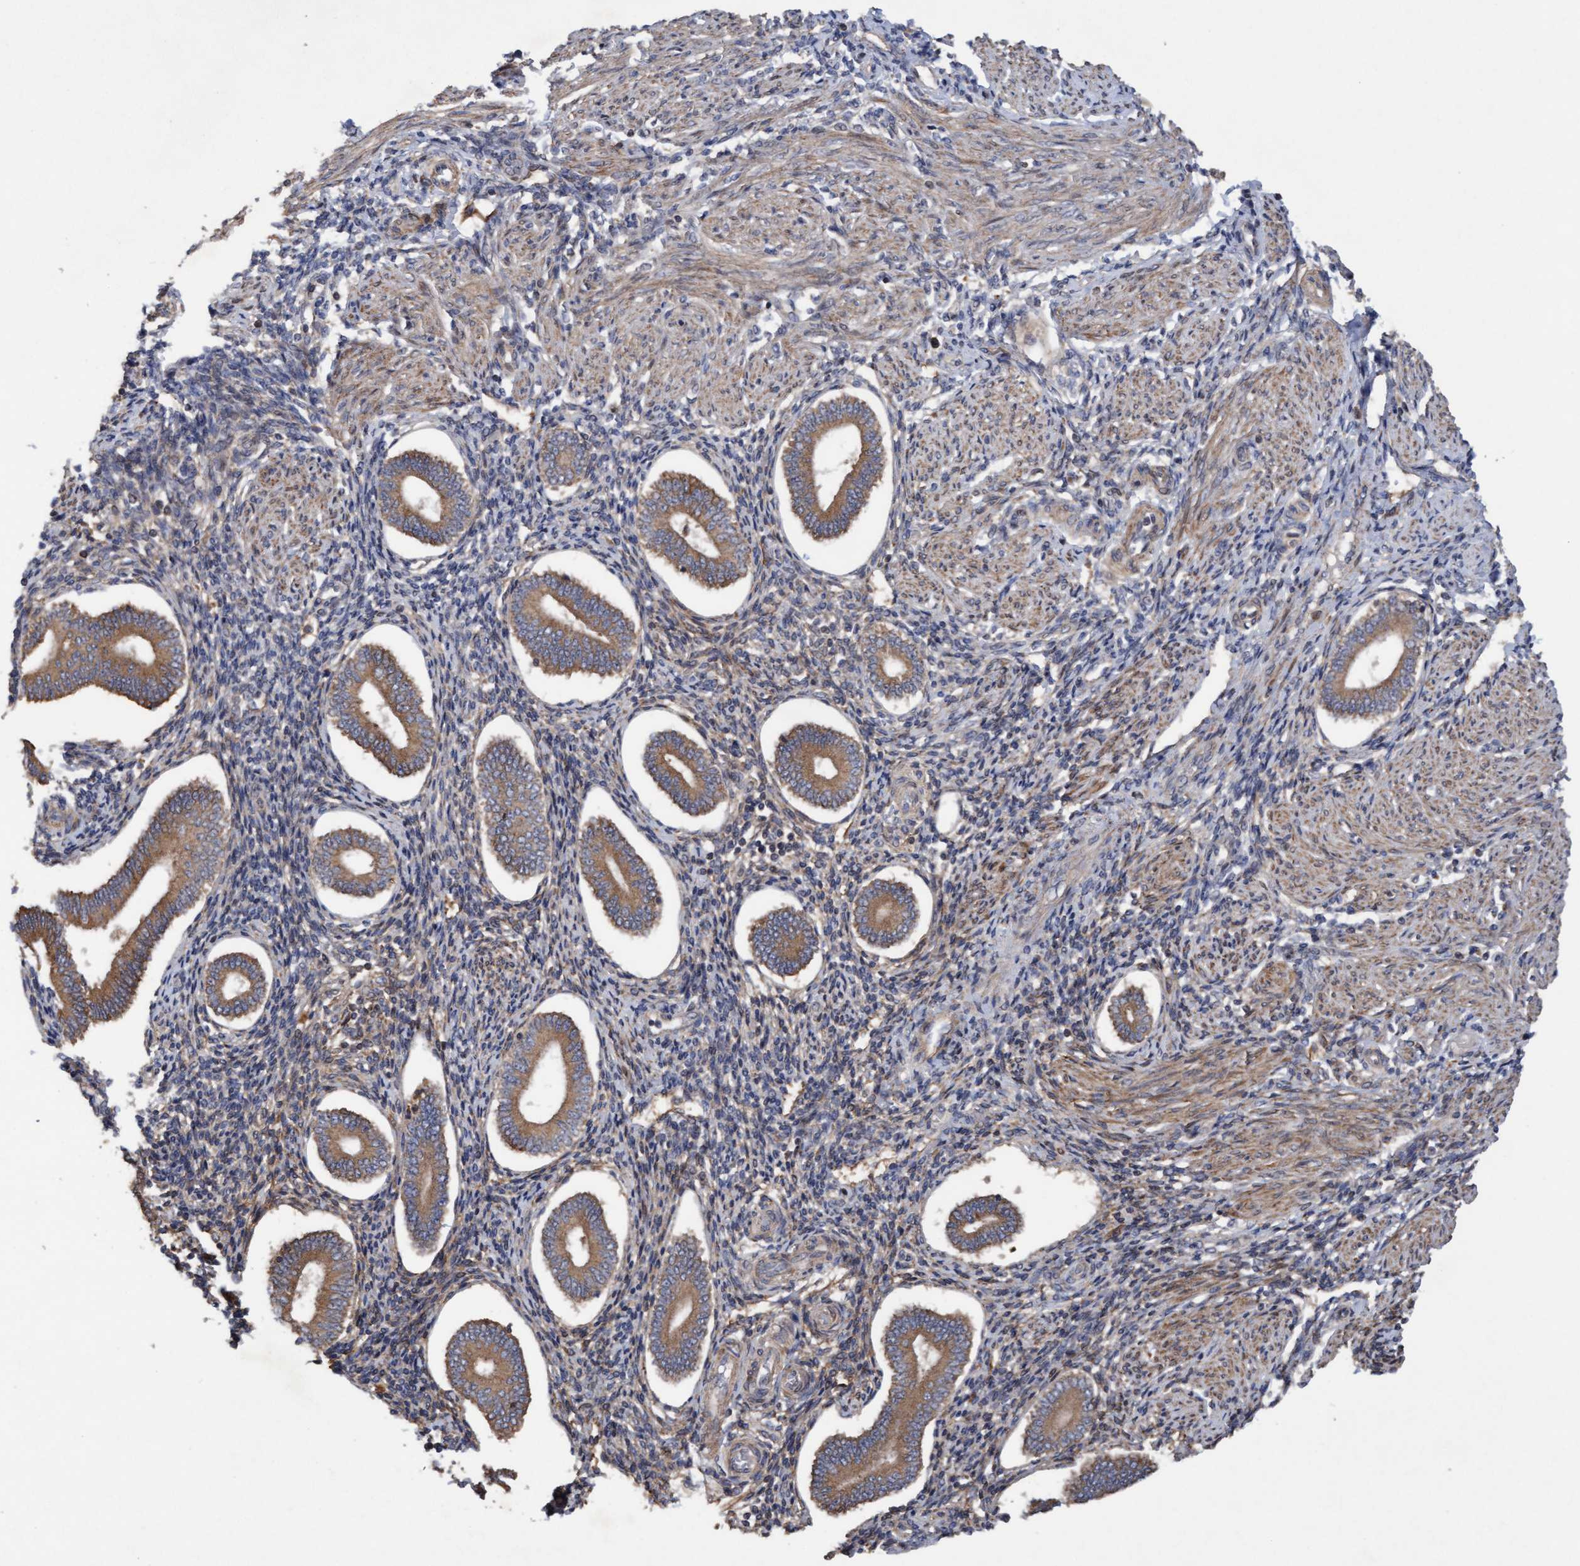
{"staining": {"intensity": "moderate", "quantity": ">75%", "location": "cytoplasmic/membranous"}, "tissue": "endometrium", "cell_type": "Cells in endometrial stroma", "image_type": "normal", "snomed": [{"axis": "morphology", "description": "Normal tissue, NOS"}, {"axis": "topography", "description": "Endometrium"}], "caption": "Protein expression analysis of unremarkable endometrium displays moderate cytoplasmic/membranous staining in approximately >75% of cells in endometrial stroma. (IHC, brightfield microscopy, high magnification).", "gene": "ELP5", "patient": {"sex": "female", "age": 42}}